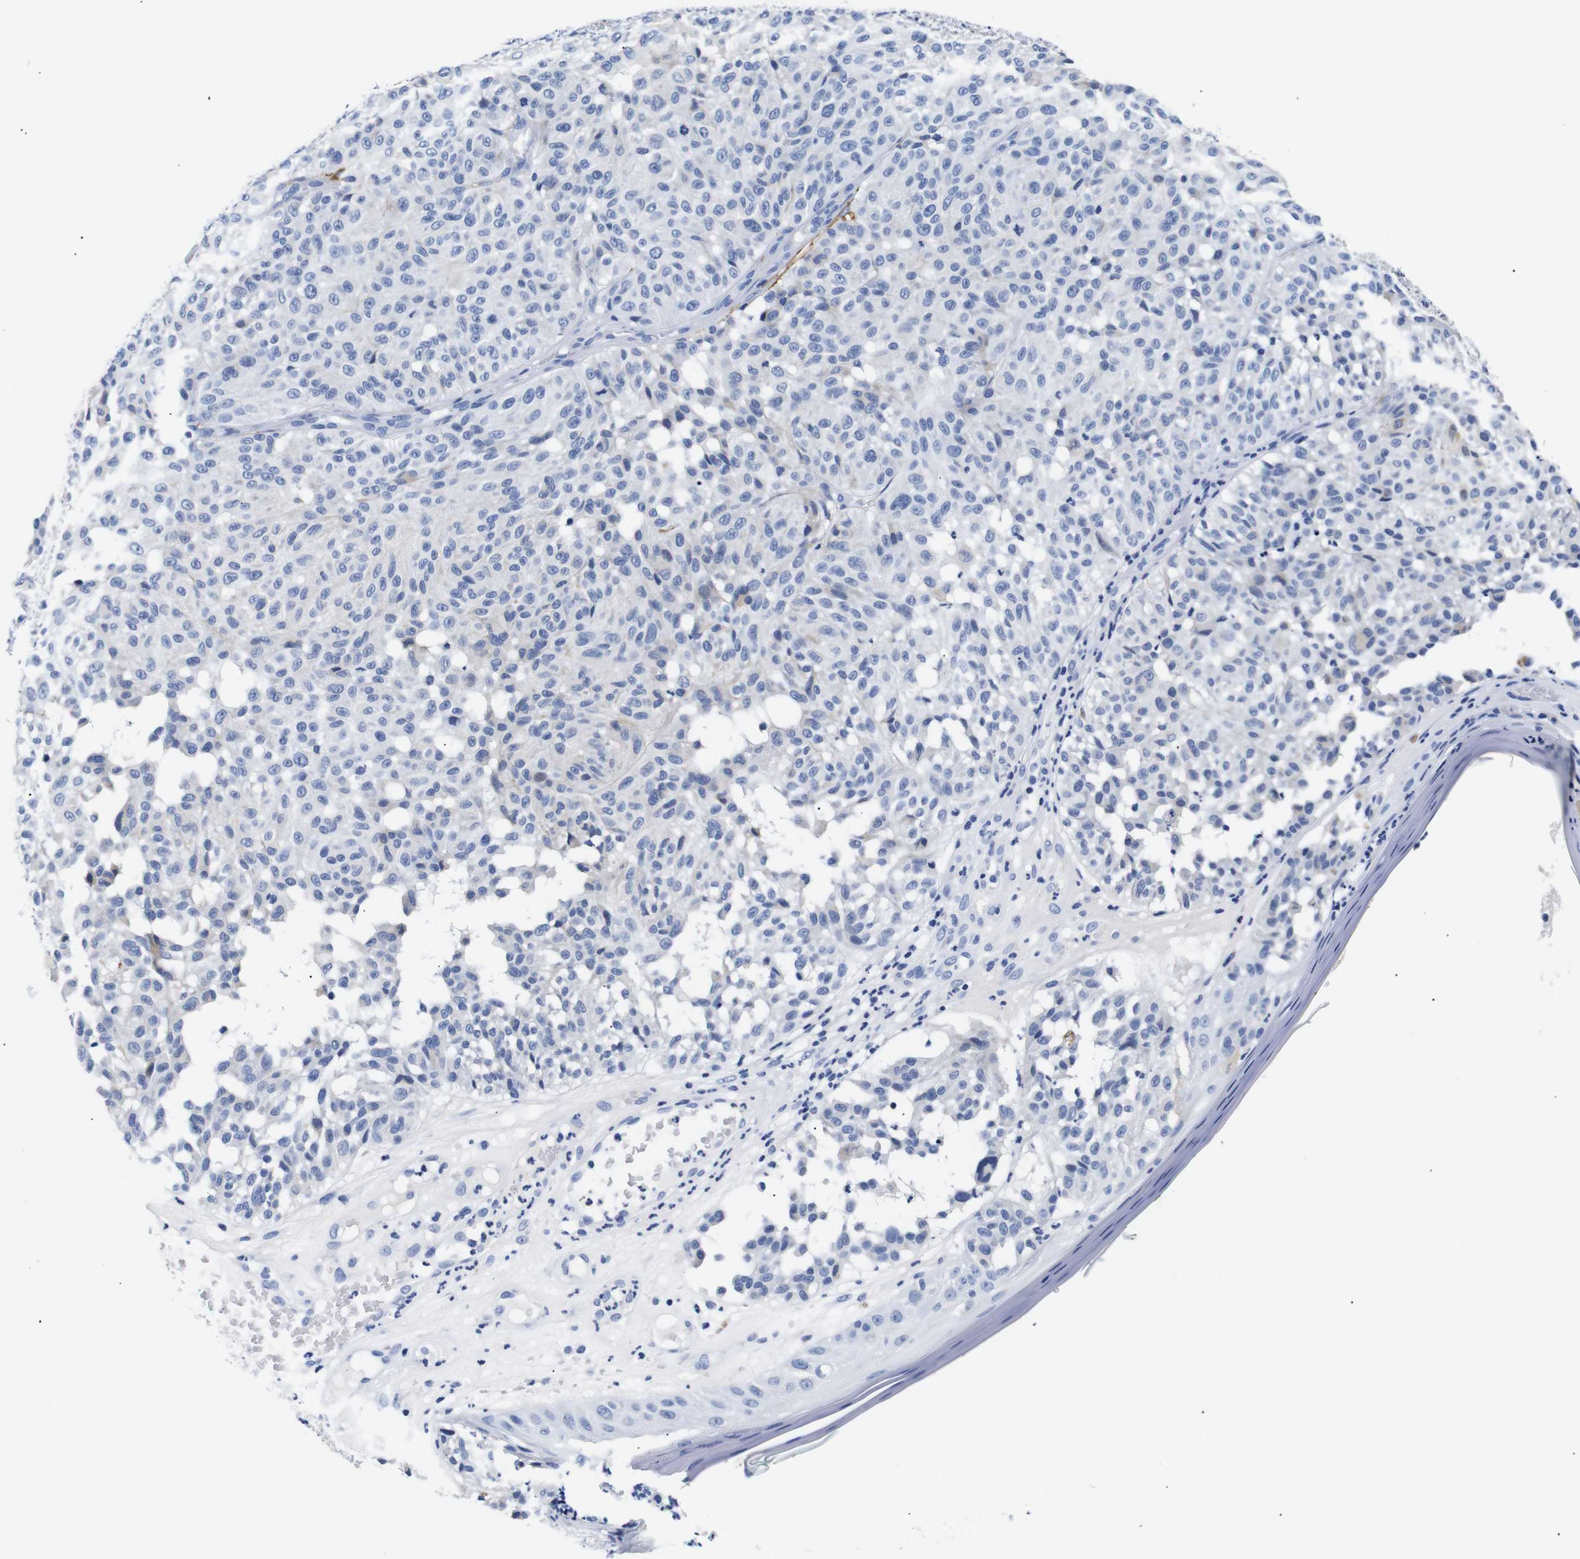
{"staining": {"intensity": "negative", "quantity": "none", "location": "none"}, "tissue": "melanoma", "cell_type": "Tumor cells", "image_type": "cancer", "snomed": [{"axis": "morphology", "description": "Malignant melanoma, NOS"}, {"axis": "topography", "description": "Skin"}], "caption": "Tumor cells show no significant staining in malignant melanoma. Brightfield microscopy of IHC stained with DAB (brown) and hematoxylin (blue), captured at high magnification.", "gene": "GAP43", "patient": {"sex": "female", "age": 46}}